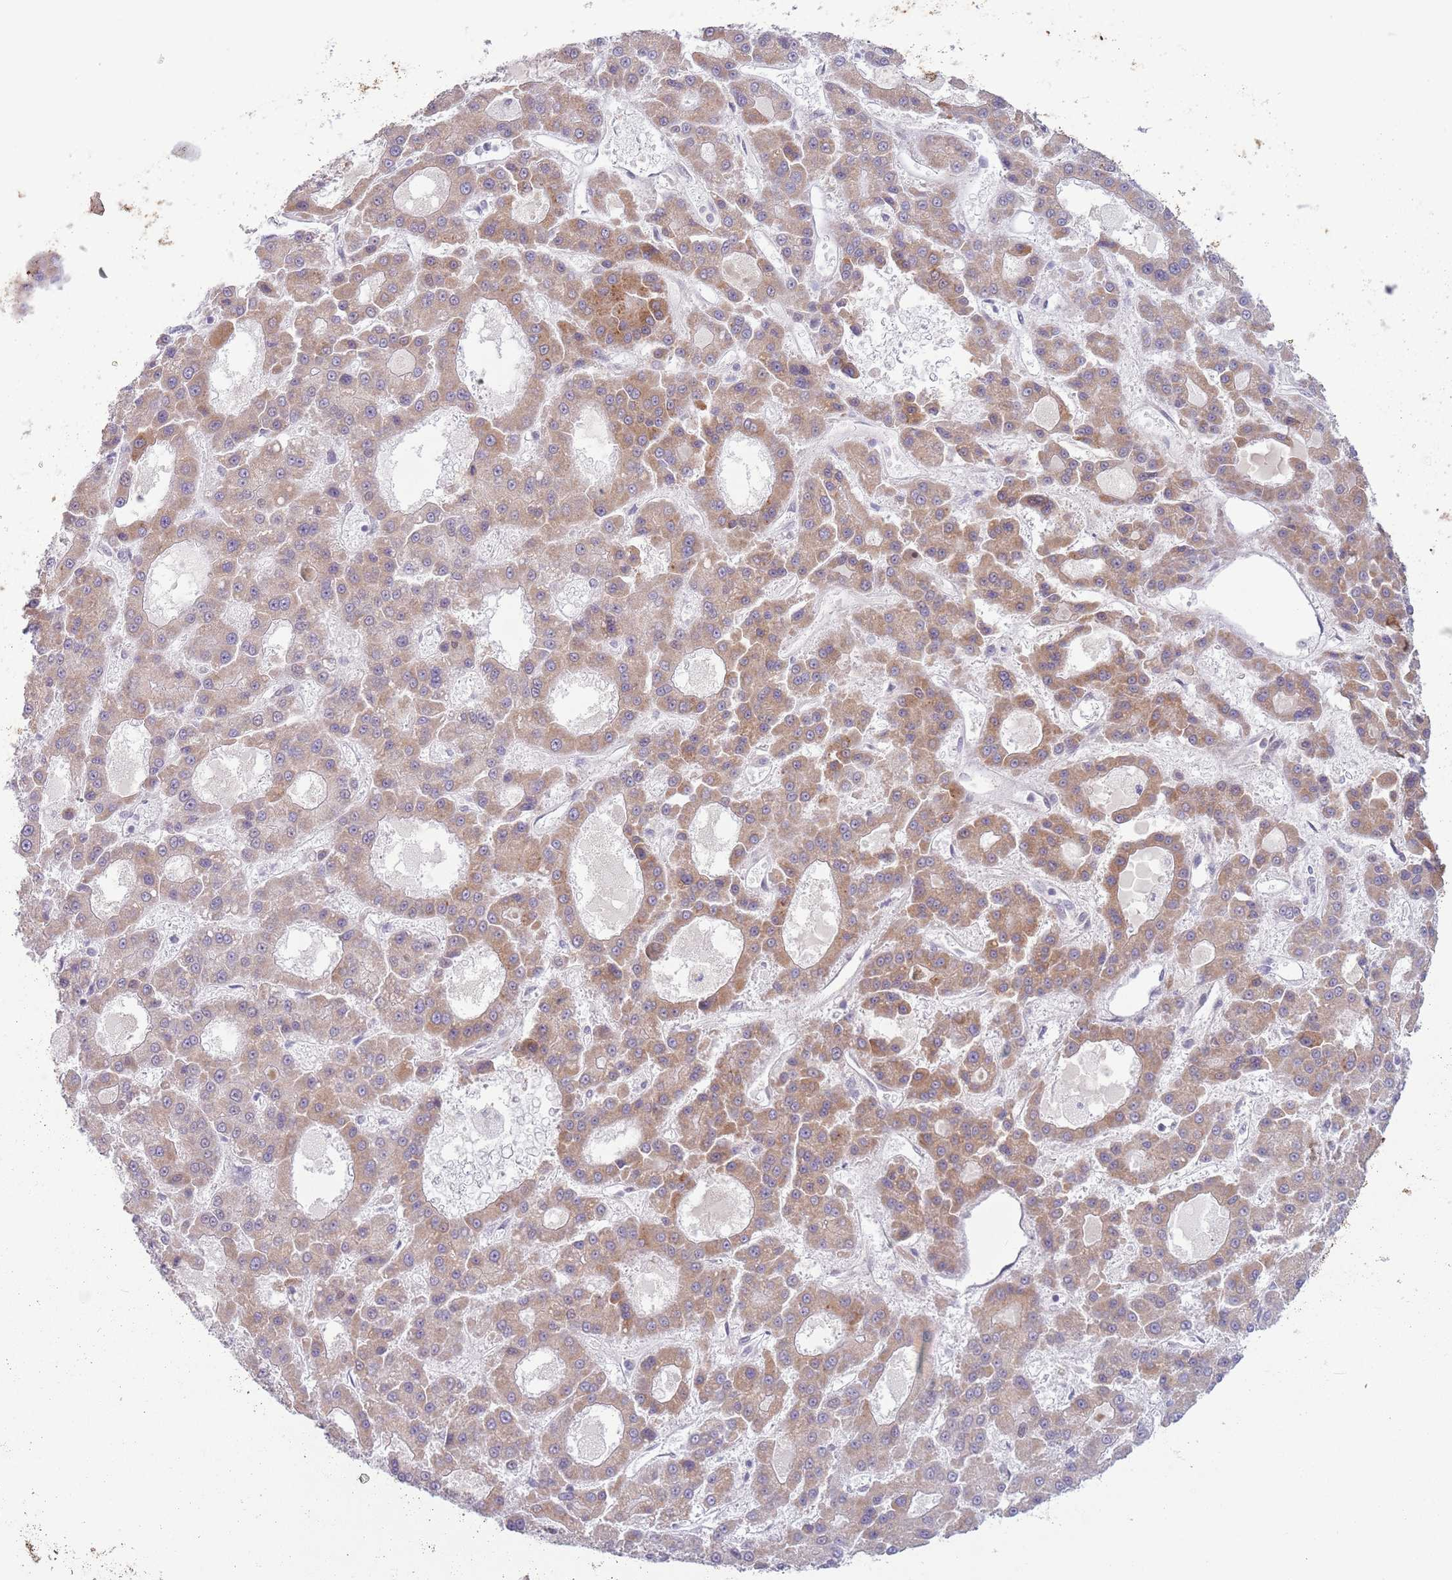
{"staining": {"intensity": "moderate", "quantity": "25%-75%", "location": "cytoplasmic/membranous"}, "tissue": "liver cancer", "cell_type": "Tumor cells", "image_type": "cancer", "snomed": [{"axis": "morphology", "description": "Carcinoma, Hepatocellular, NOS"}, {"axis": "topography", "description": "Liver"}], "caption": "Approximately 25%-75% of tumor cells in human hepatocellular carcinoma (liver) reveal moderate cytoplasmic/membranous protein positivity as visualized by brown immunohistochemical staining.", "gene": "MRPL34", "patient": {"sex": "male", "age": 70}}